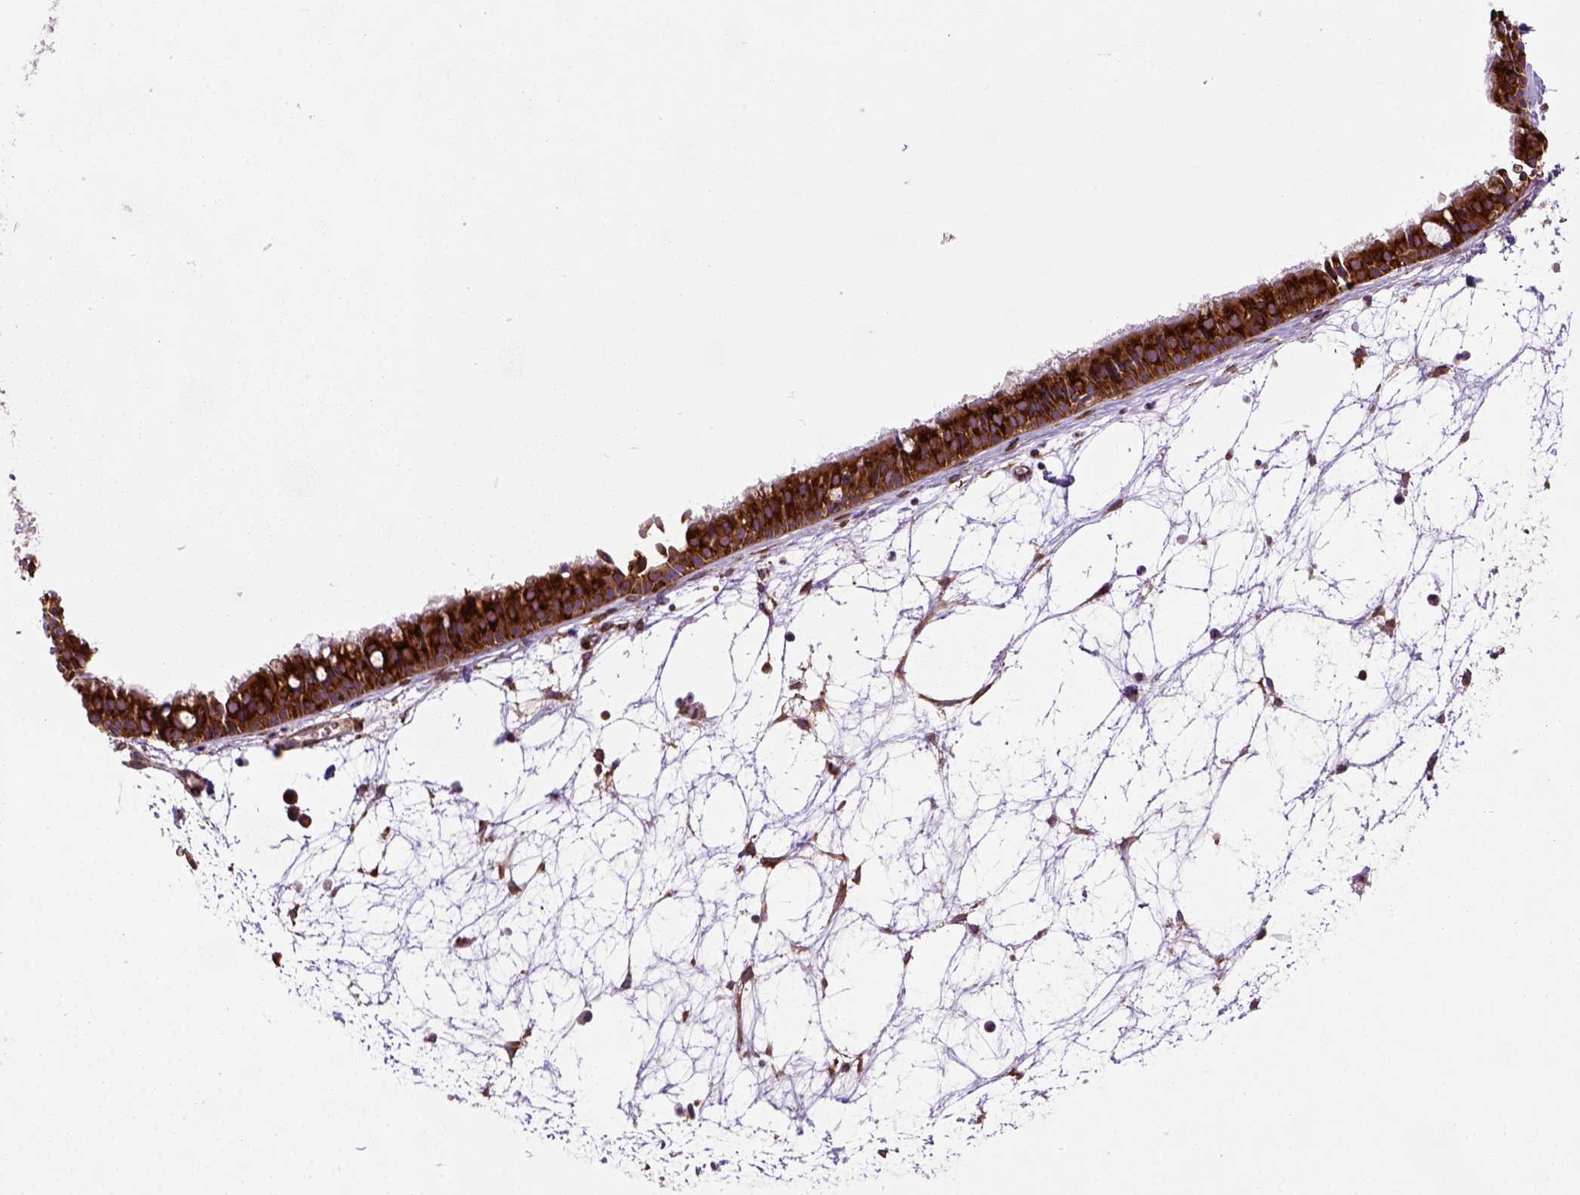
{"staining": {"intensity": "strong", "quantity": ">75%", "location": "cytoplasmic/membranous"}, "tissue": "nasopharynx", "cell_type": "Respiratory epithelial cells", "image_type": "normal", "snomed": [{"axis": "morphology", "description": "Normal tissue, NOS"}, {"axis": "topography", "description": "Nasopharynx"}], "caption": "An immunohistochemistry (IHC) micrograph of benign tissue is shown. Protein staining in brown highlights strong cytoplasmic/membranous positivity in nasopharynx within respiratory epithelial cells. The staining was performed using DAB to visualize the protein expression in brown, while the nuclei were stained in blue with hematoxylin (Magnification: 20x).", "gene": "CAPRIN1", "patient": {"sex": "male", "age": 31}}